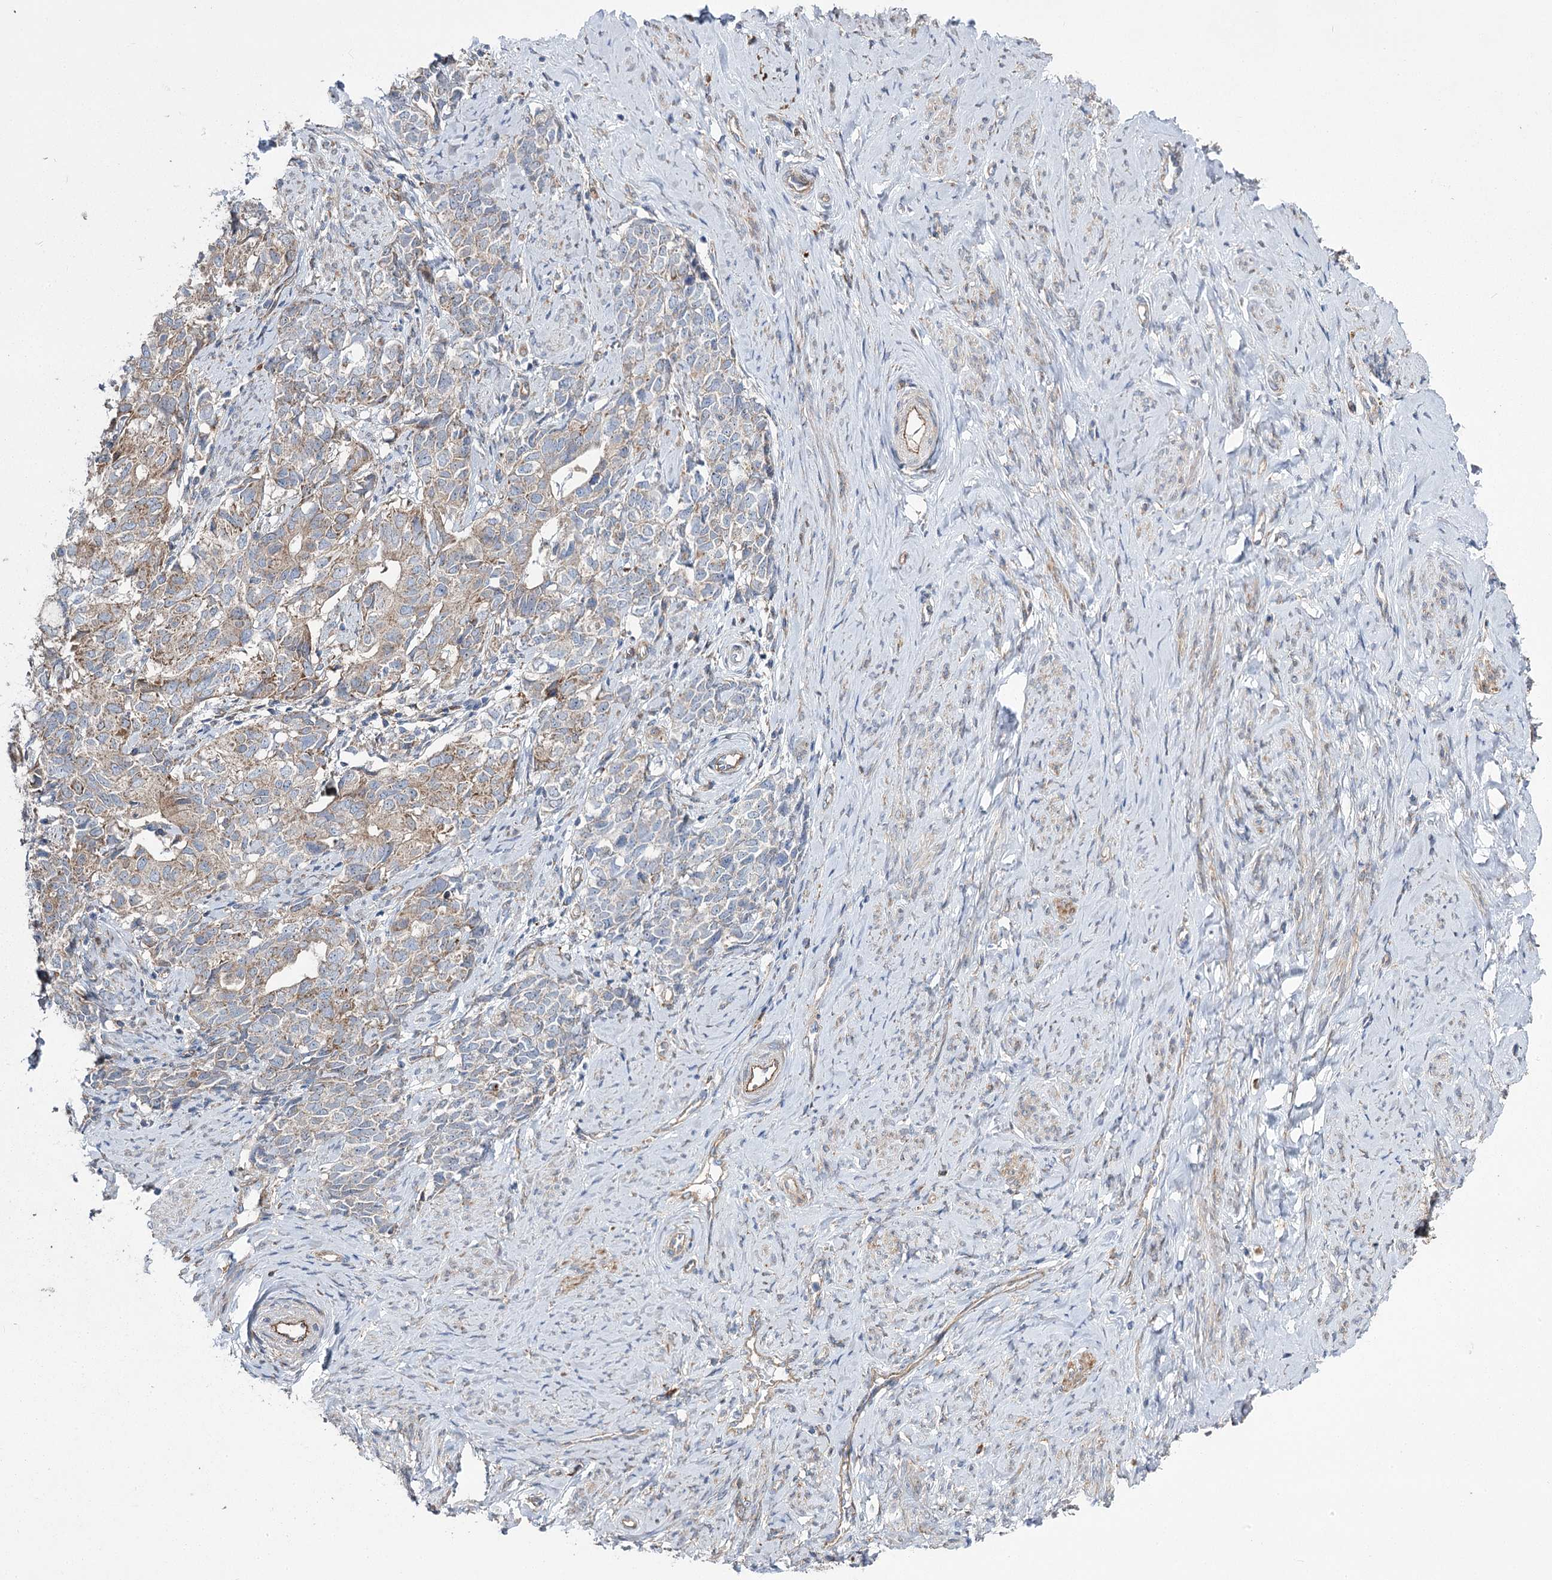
{"staining": {"intensity": "weak", "quantity": "25%-75%", "location": "cytoplasmic/membranous"}, "tissue": "cervical cancer", "cell_type": "Tumor cells", "image_type": "cancer", "snomed": [{"axis": "morphology", "description": "Squamous cell carcinoma, NOS"}, {"axis": "topography", "description": "Cervix"}], "caption": "Protein staining exhibits weak cytoplasmic/membranous expression in about 25%-75% of tumor cells in cervical cancer (squamous cell carcinoma).", "gene": "RMDN2", "patient": {"sex": "female", "age": 63}}